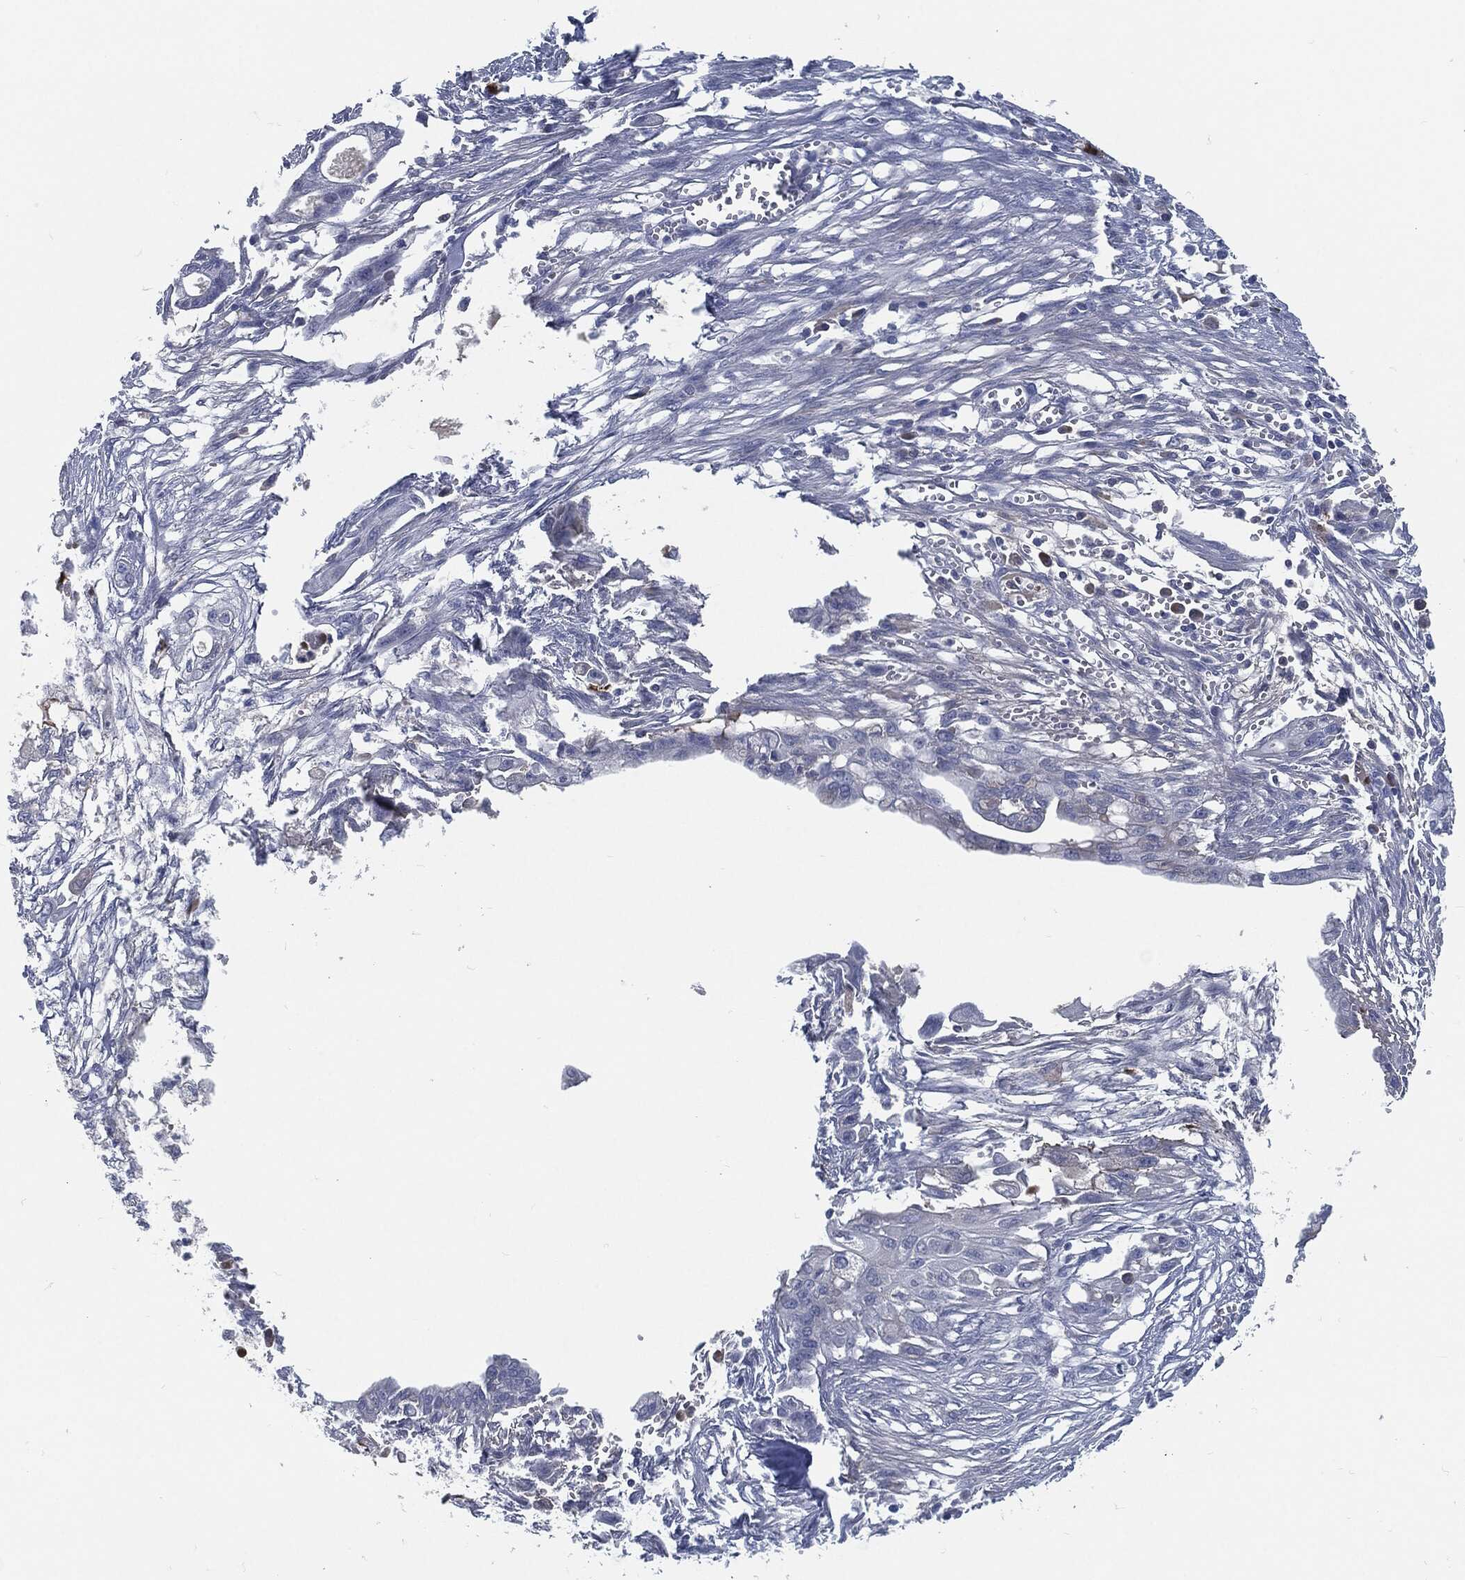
{"staining": {"intensity": "negative", "quantity": "none", "location": "none"}, "tissue": "pancreatic cancer", "cell_type": "Tumor cells", "image_type": "cancer", "snomed": [{"axis": "morphology", "description": "Normal tissue, NOS"}, {"axis": "morphology", "description": "Adenocarcinoma, NOS"}, {"axis": "topography", "description": "Pancreas"}], "caption": "Immunohistochemistry histopathology image of pancreatic adenocarcinoma stained for a protein (brown), which reveals no expression in tumor cells.", "gene": "MST1", "patient": {"sex": "female", "age": 58}}